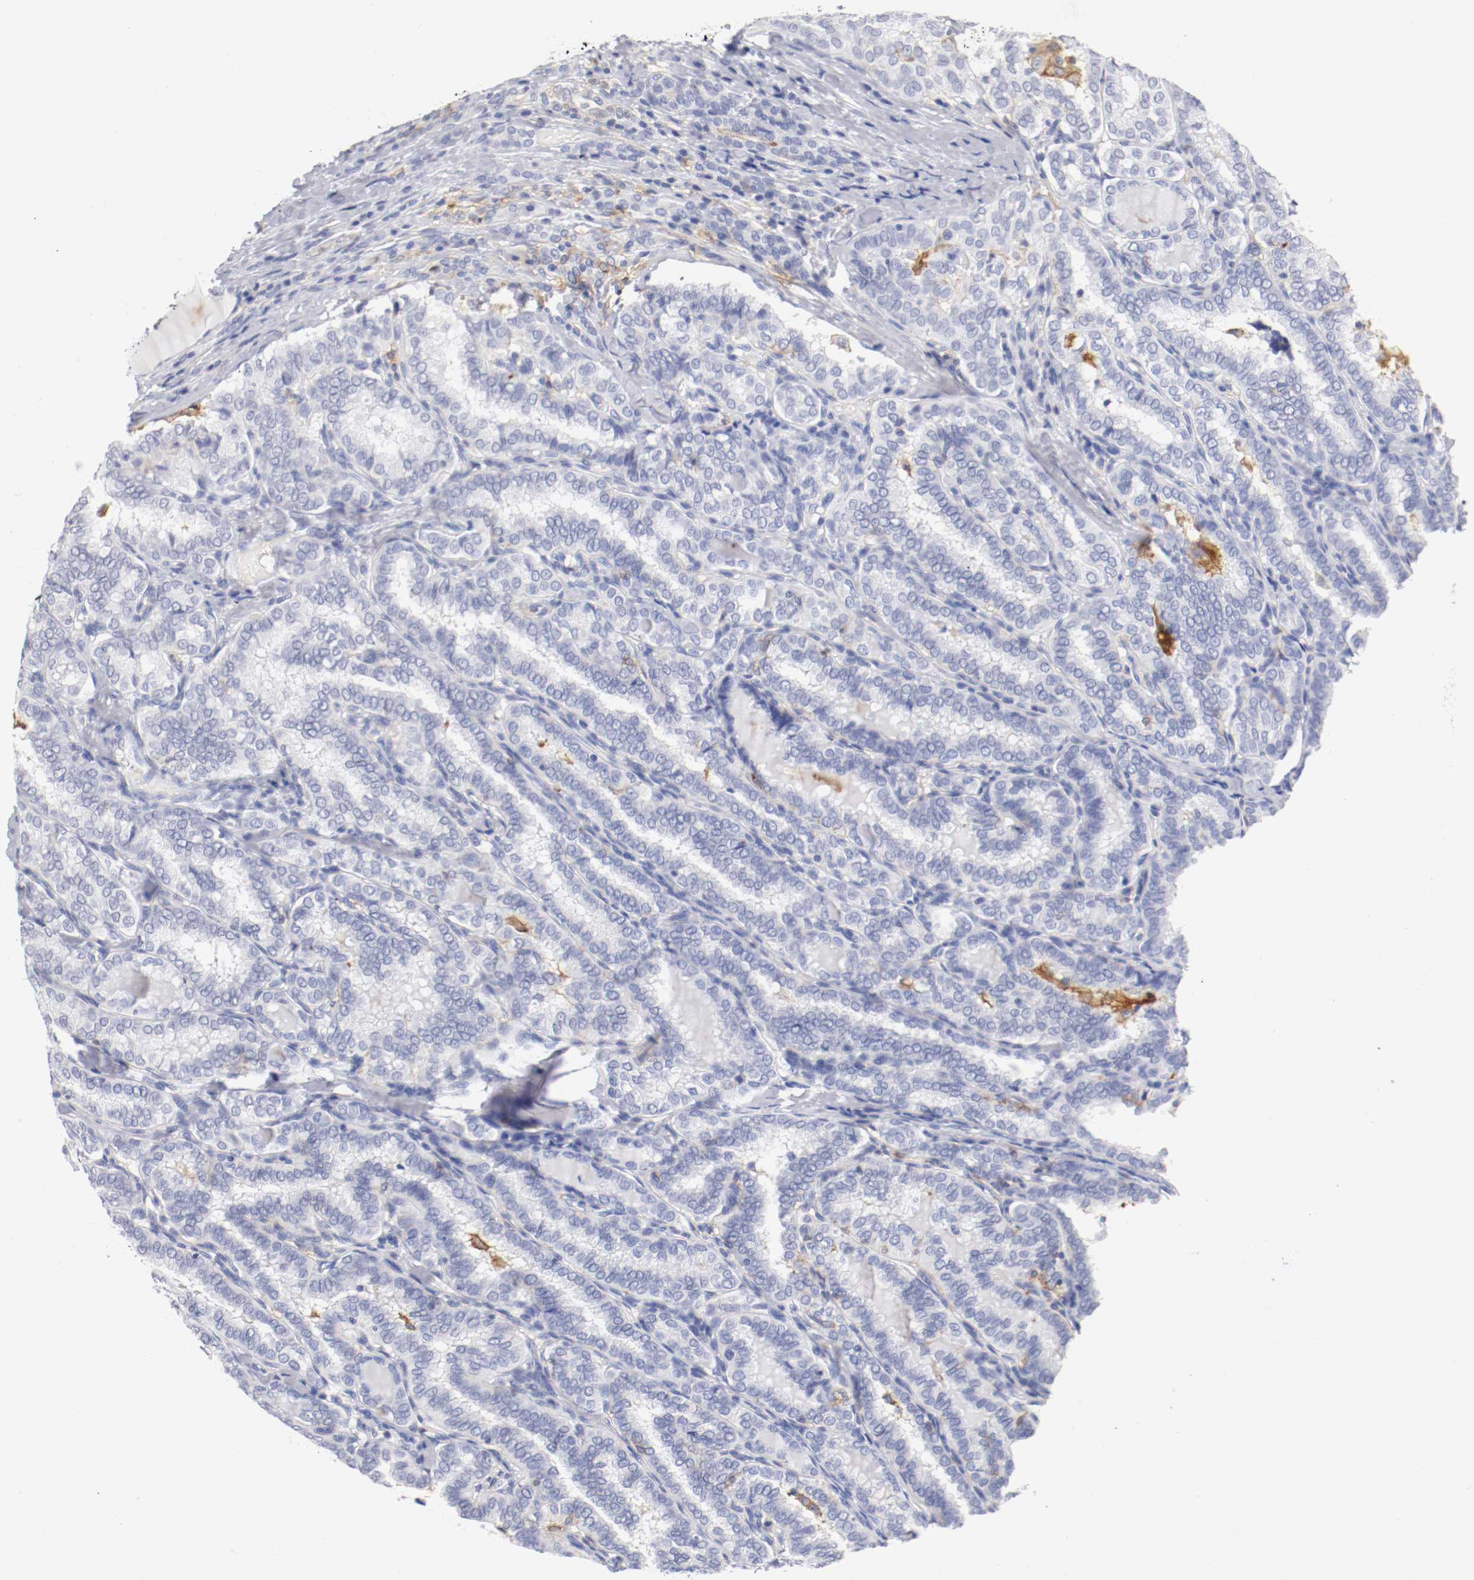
{"staining": {"intensity": "negative", "quantity": "none", "location": "none"}, "tissue": "thyroid cancer", "cell_type": "Tumor cells", "image_type": "cancer", "snomed": [{"axis": "morphology", "description": "Papillary adenocarcinoma, NOS"}, {"axis": "topography", "description": "Thyroid gland"}], "caption": "Immunohistochemistry image of neoplastic tissue: thyroid cancer (papillary adenocarcinoma) stained with DAB (3,3'-diaminobenzidine) displays no significant protein staining in tumor cells. (DAB (3,3'-diaminobenzidine) immunohistochemistry visualized using brightfield microscopy, high magnification).", "gene": "ITGAX", "patient": {"sex": "female", "age": 30}}